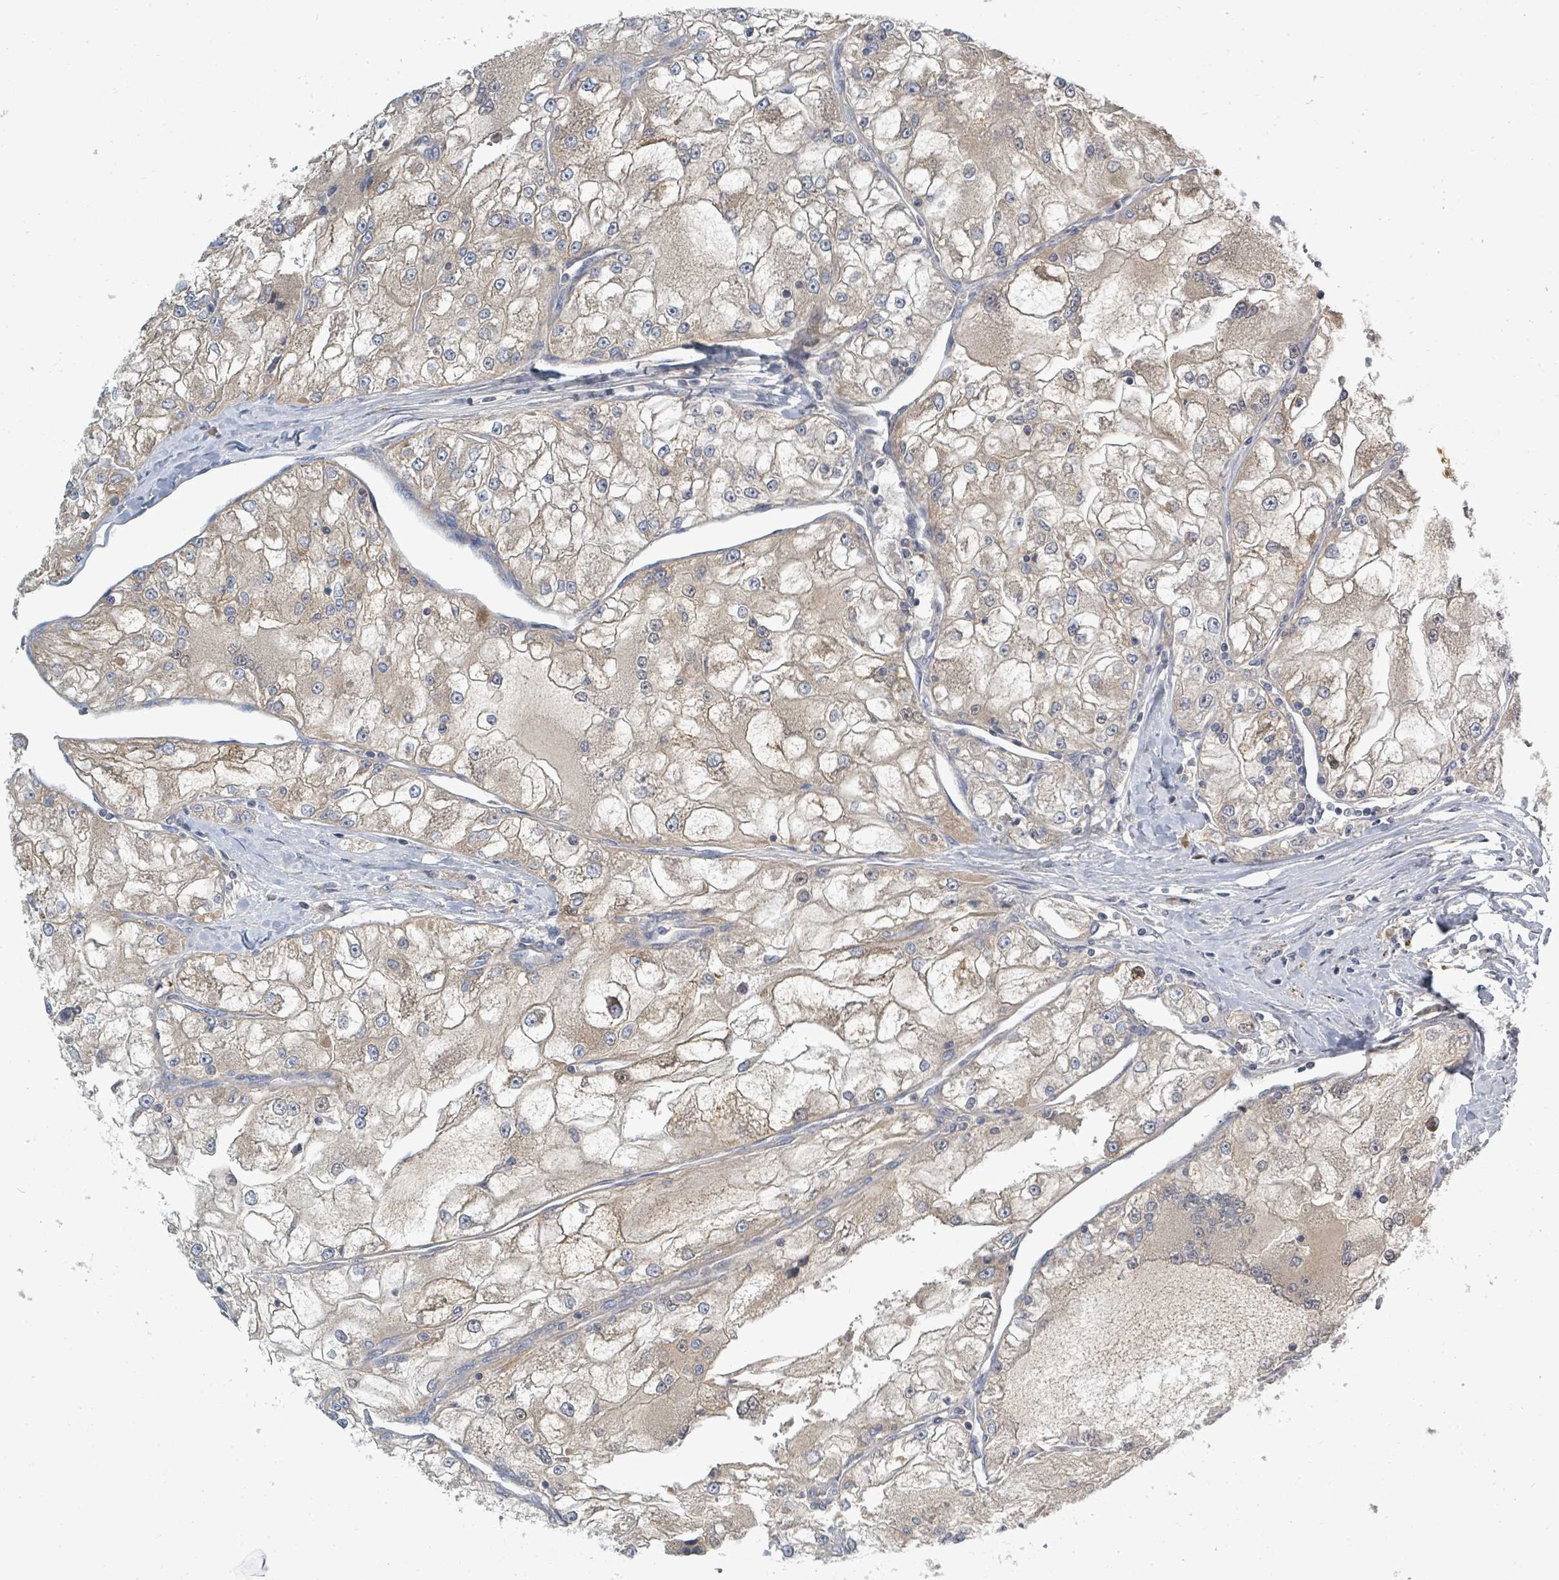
{"staining": {"intensity": "weak", "quantity": ">75%", "location": "cytoplasmic/membranous"}, "tissue": "renal cancer", "cell_type": "Tumor cells", "image_type": "cancer", "snomed": [{"axis": "morphology", "description": "Adenocarcinoma, NOS"}, {"axis": "topography", "description": "Kidney"}], "caption": "A high-resolution image shows IHC staining of renal cancer (adenocarcinoma), which shows weak cytoplasmic/membranous positivity in approximately >75% of tumor cells. (brown staining indicates protein expression, while blue staining denotes nuclei).", "gene": "SLC25A23", "patient": {"sex": "female", "age": 72}}